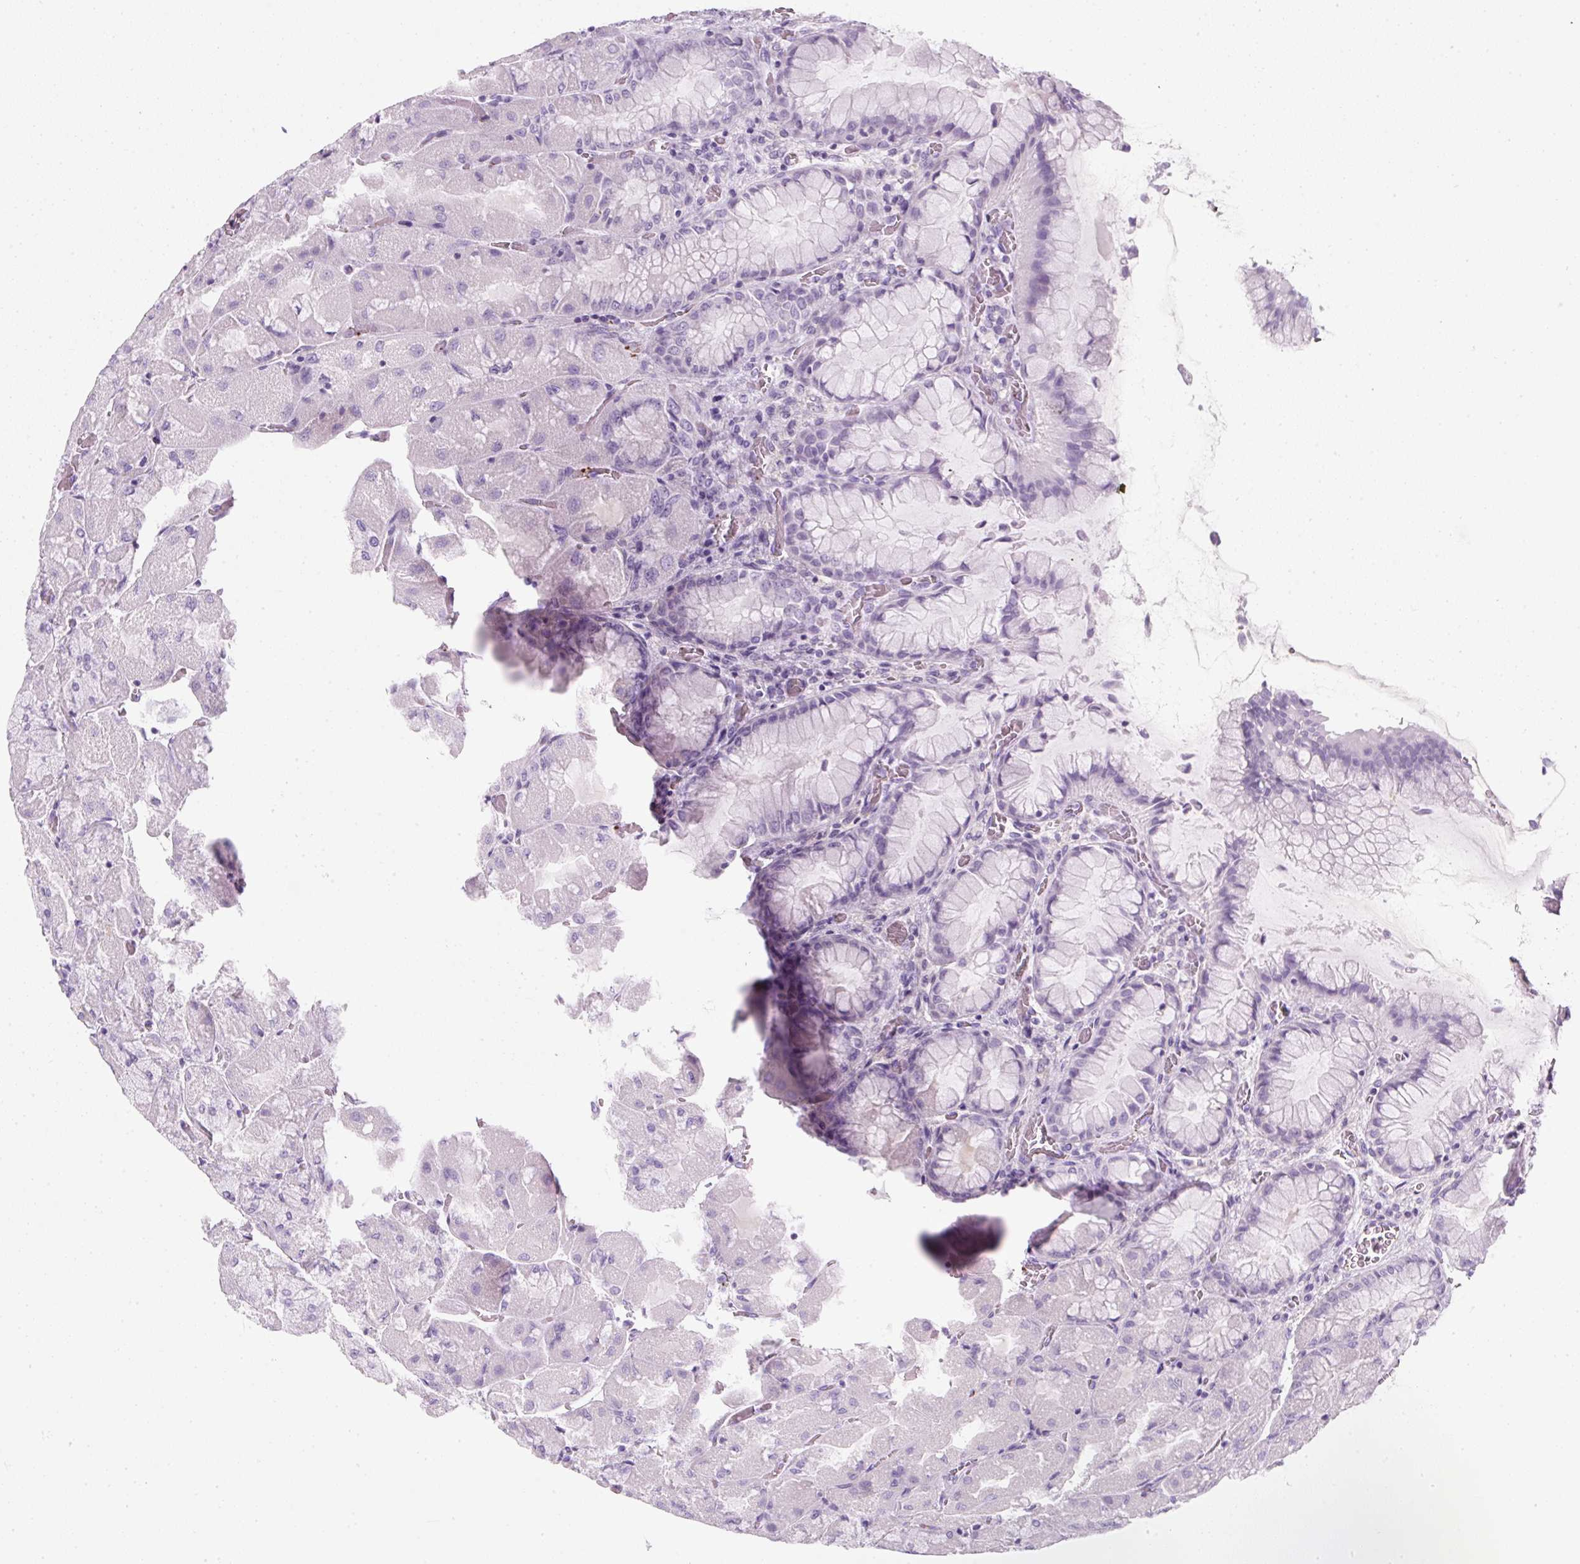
{"staining": {"intensity": "negative", "quantity": "none", "location": "none"}, "tissue": "stomach", "cell_type": "Glandular cells", "image_type": "normal", "snomed": [{"axis": "morphology", "description": "Normal tissue, NOS"}, {"axis": "topography", "description": "Stomach"}], "caption": "Immunohistochemistry (IHC) image of normal stomach: human stomach stained with DAB (3,3'-diaminobenzidine) reveals no significant protein positivity in glandular cells. (DAB immunohistochemistry visualized using brightfield microscopy, high magnification).", "gene": "ENSG00000288796", "patient": {"sex": "female", "age": 61}}